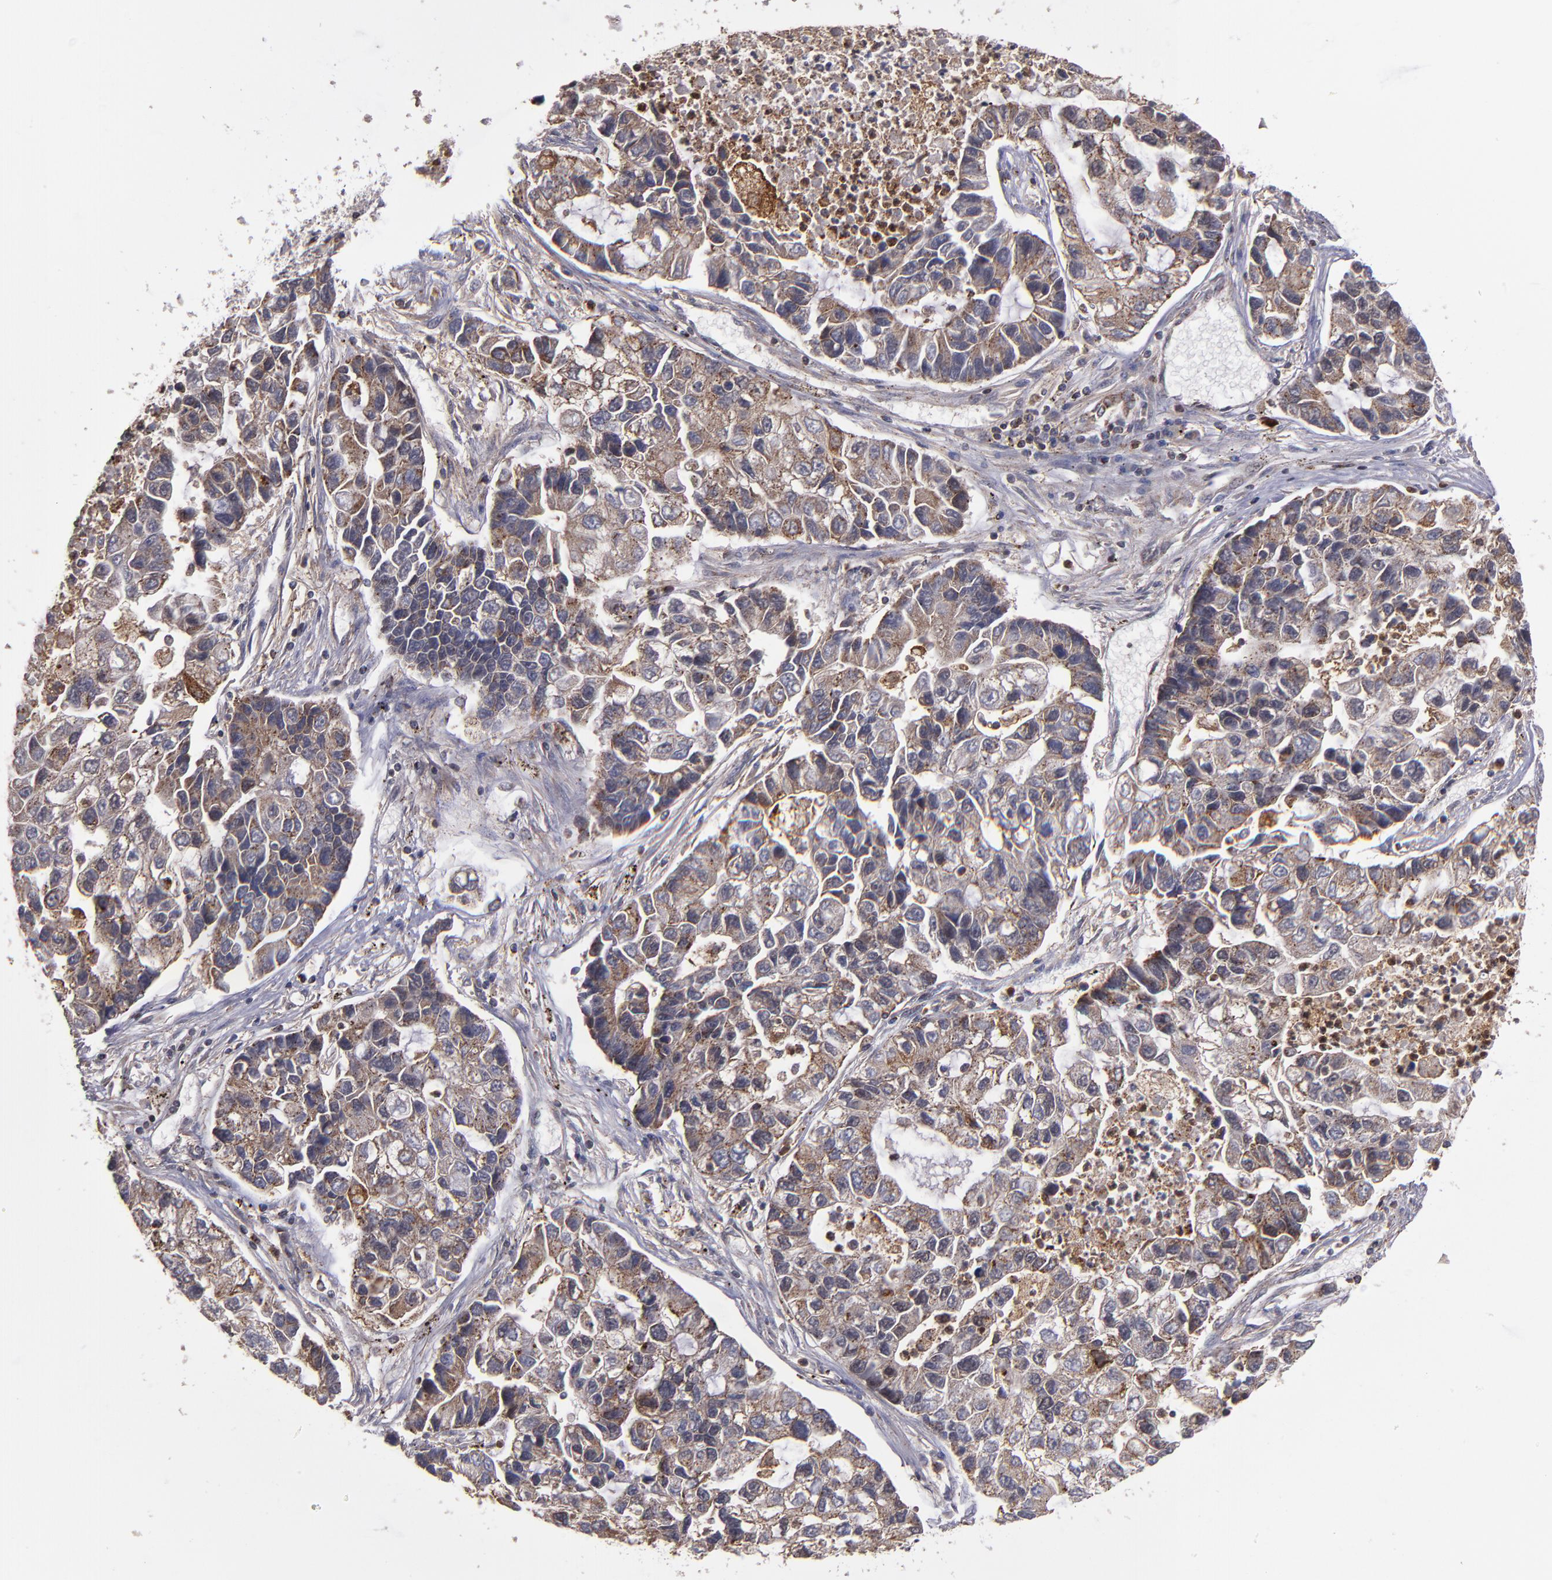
{"staining": {"intensity": "moderate", "quantity": "25%-75%", "location": "cytoplasmic/membranous"}, "tissue": "lung cancer", "cell_type": "Tumor cells", "image_type": "cancer", "snomed": [{"axis": "morphology", "description": "Adenocarcinoma, NOS"}, {"axis": "topography", "description": "Lung"}], "caption": "Lung adenocarcinoma tissue demonstrates moderate cytoplasmic/membranous positivity in about 25%-75% of tumor cells", "gene": "EP300", "patient": {"sex": "female", "age": 51}}